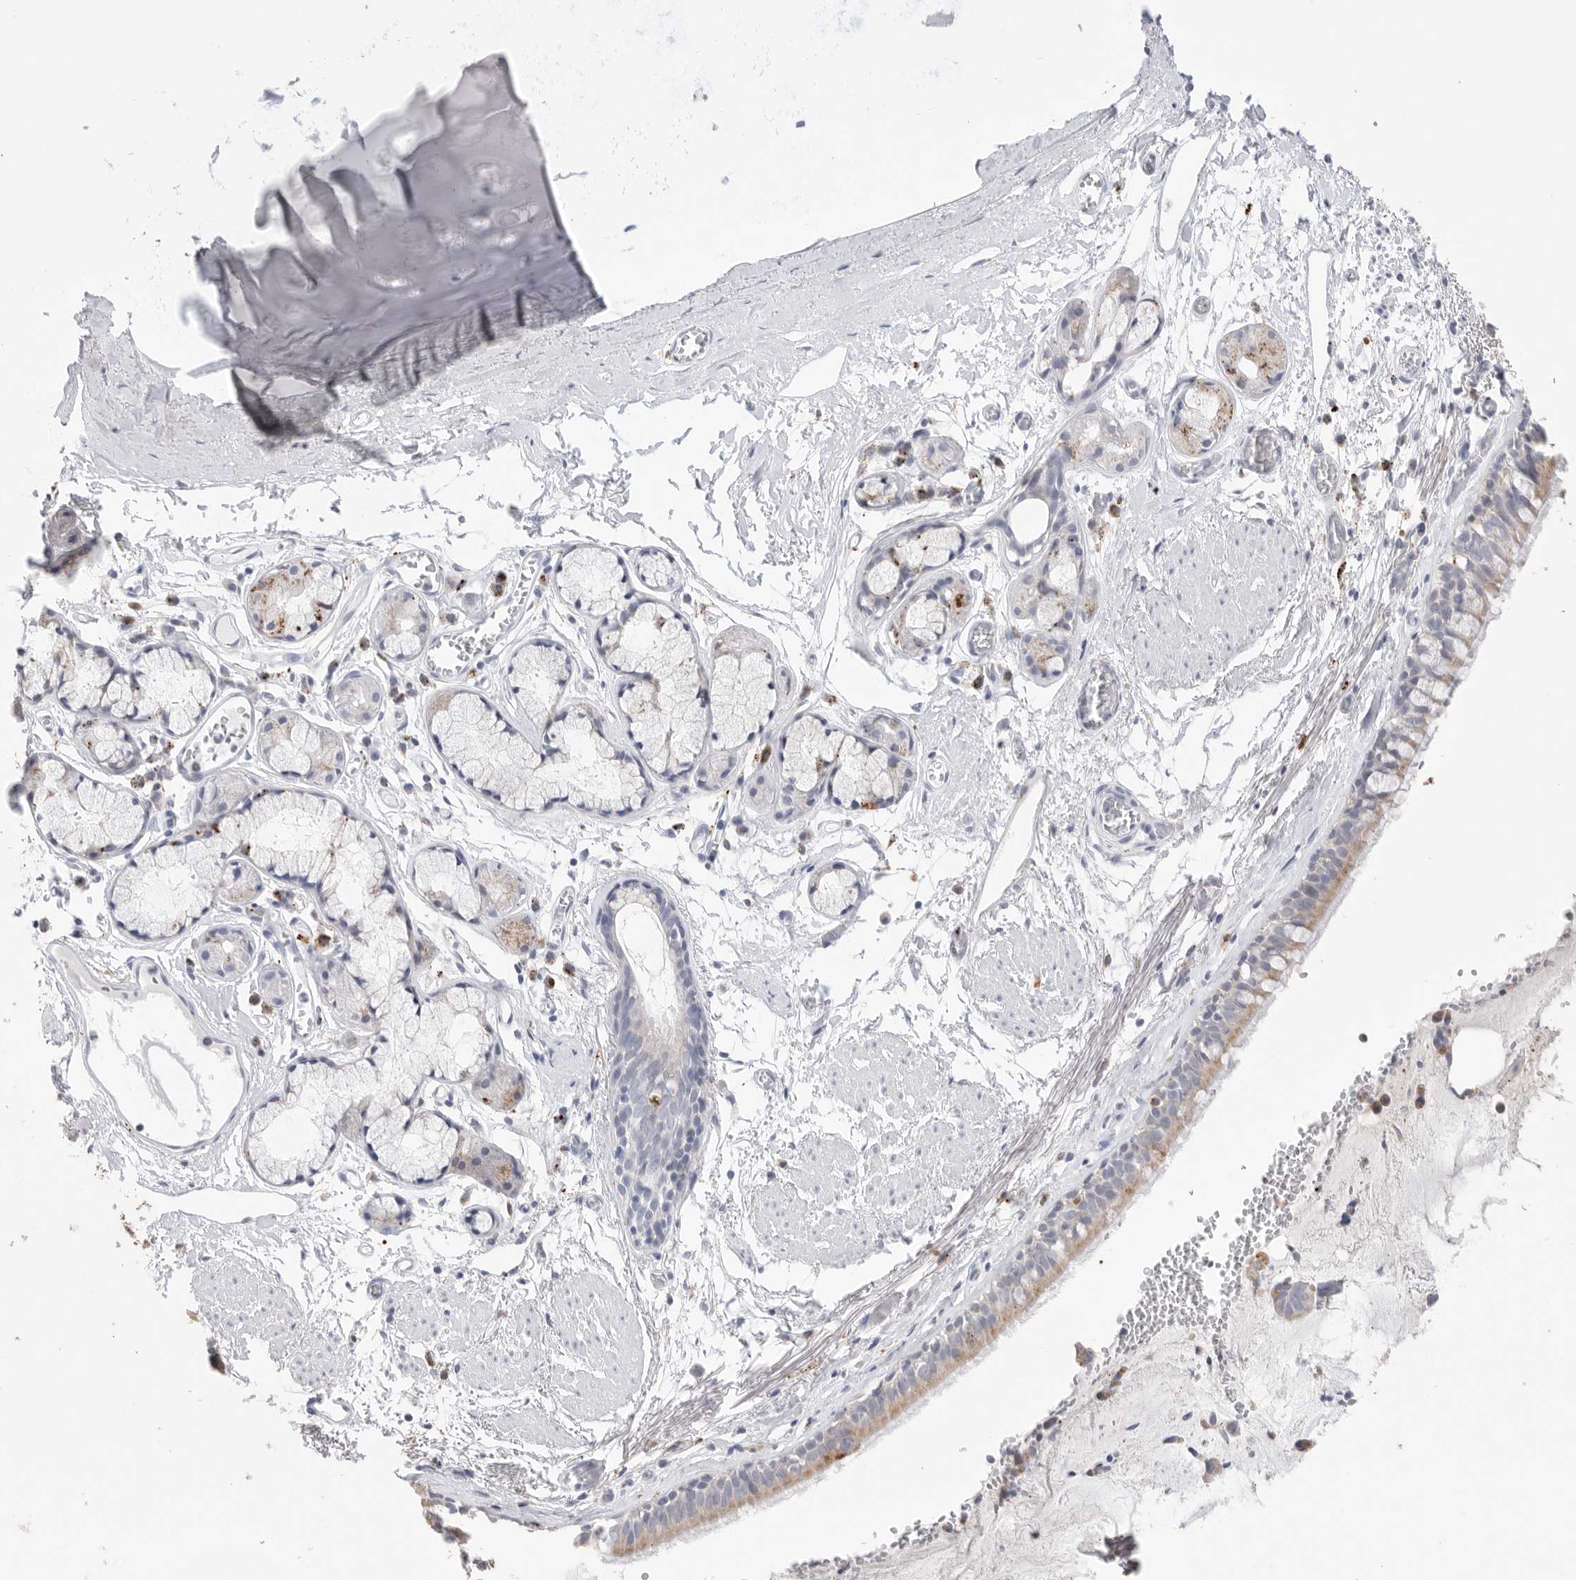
{"staining": {"intensity": "weak", "quantity": ">75%", "location": "cytoplasmic/membranous"}, "tissue": "bronchus", "cell_type": "Respiratory epithelial cells", "image_type": "normal", "snomed": [{"axis": "morphology", "description": "Normal tissue, NOS"}, {"axis": "topography", "description": "Bronchus"}, {"axis": "topography", "description": "Lung"}], "caption": "This is an image of immunohistochemistry staining of benign bronchus, which shows weak positivity in the cytoplasmic/membranous of respiratory epithelial cells.", "gene": "GGH", "patient": {"sex": "male", "age": 56}}